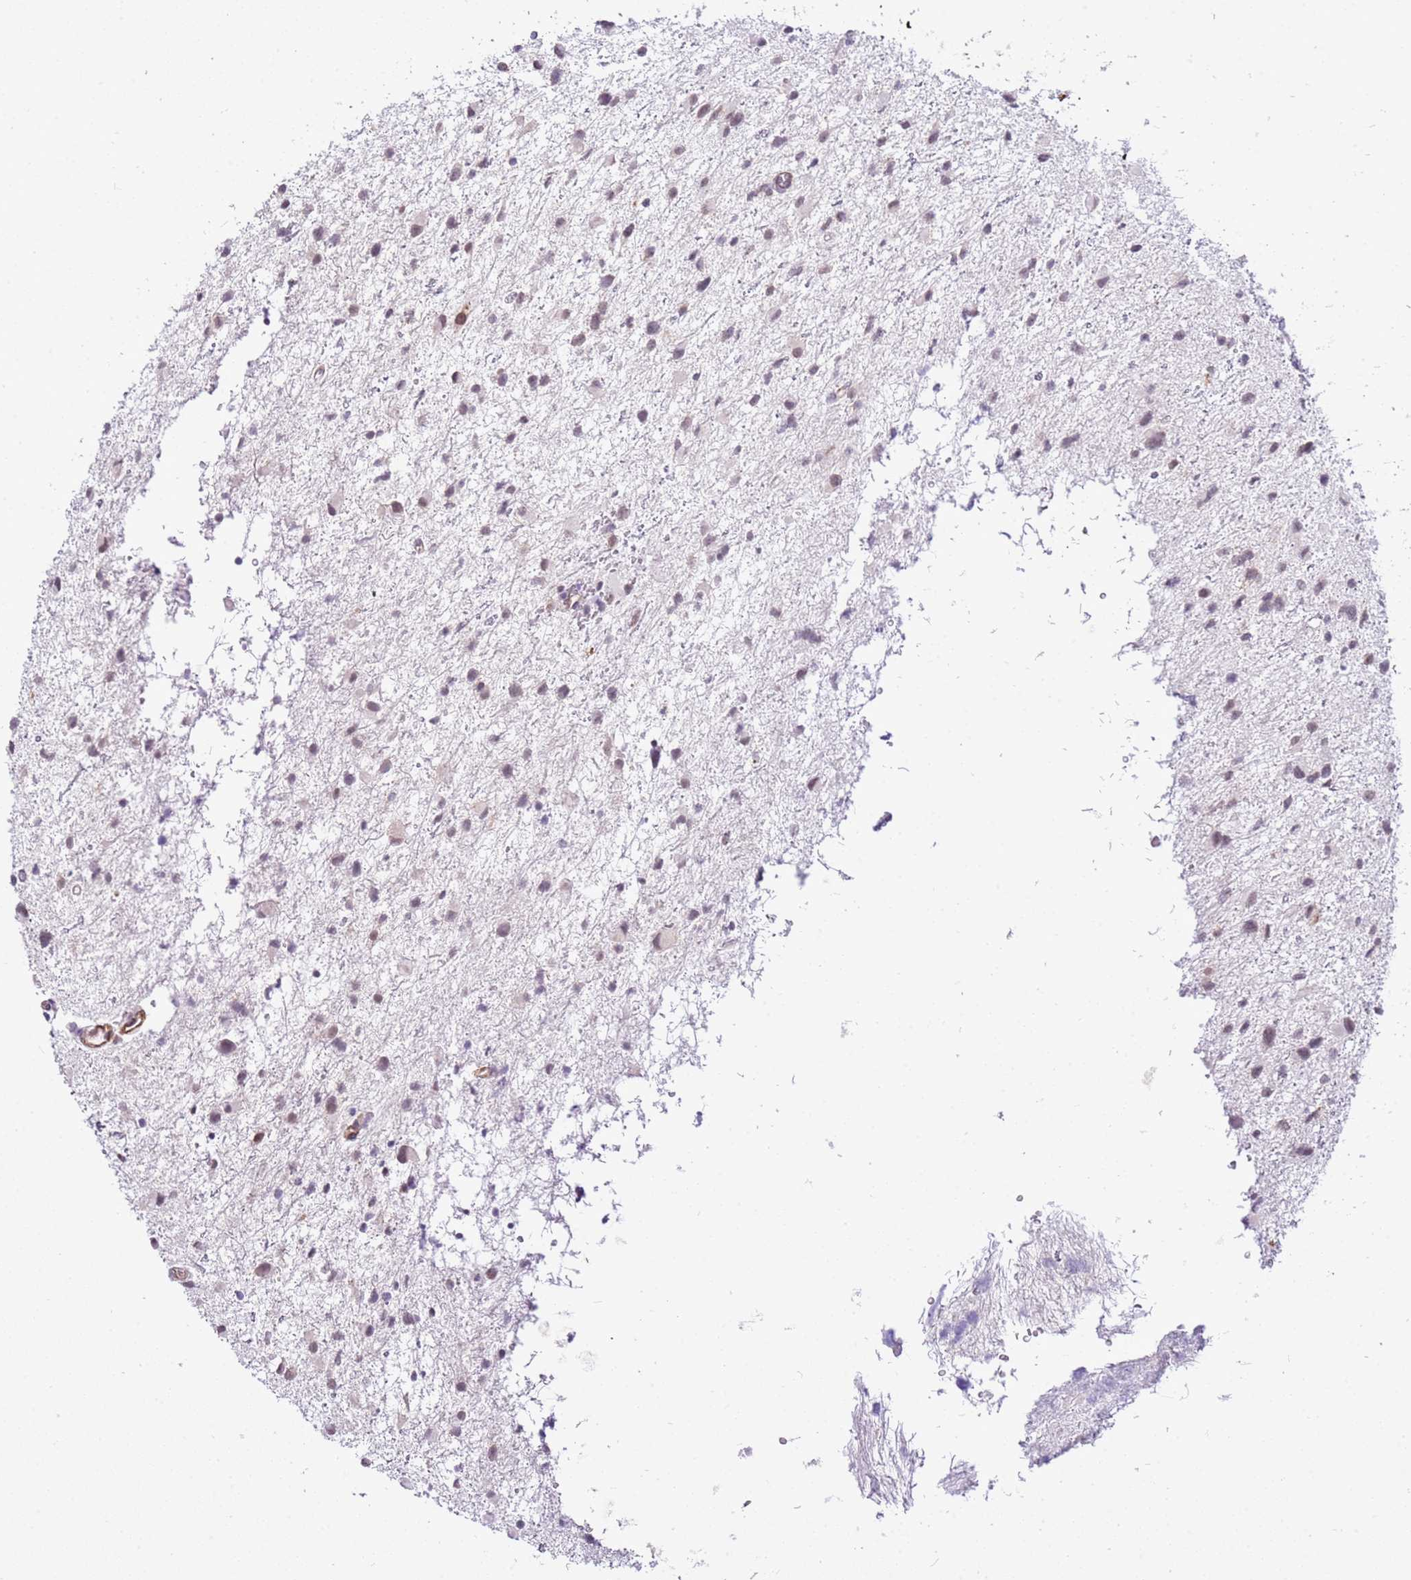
{"staining": {"intensity": "negative", "quantity": "none", "location": "none"}, "tissue": "glioma", "cell_type": "Tumor cells", "image_type": "cancer", "snomed": [{"axis": "morphology", "description": "Glioma, malignant, Low grade"}, {"axis": "topography", "description": "Brain"}], "caption": "A histopathology image of human glioma is negative for staining in tumor cells.", "gene": "SMIM4", "patient": {"sex": "female", "age": 32}}